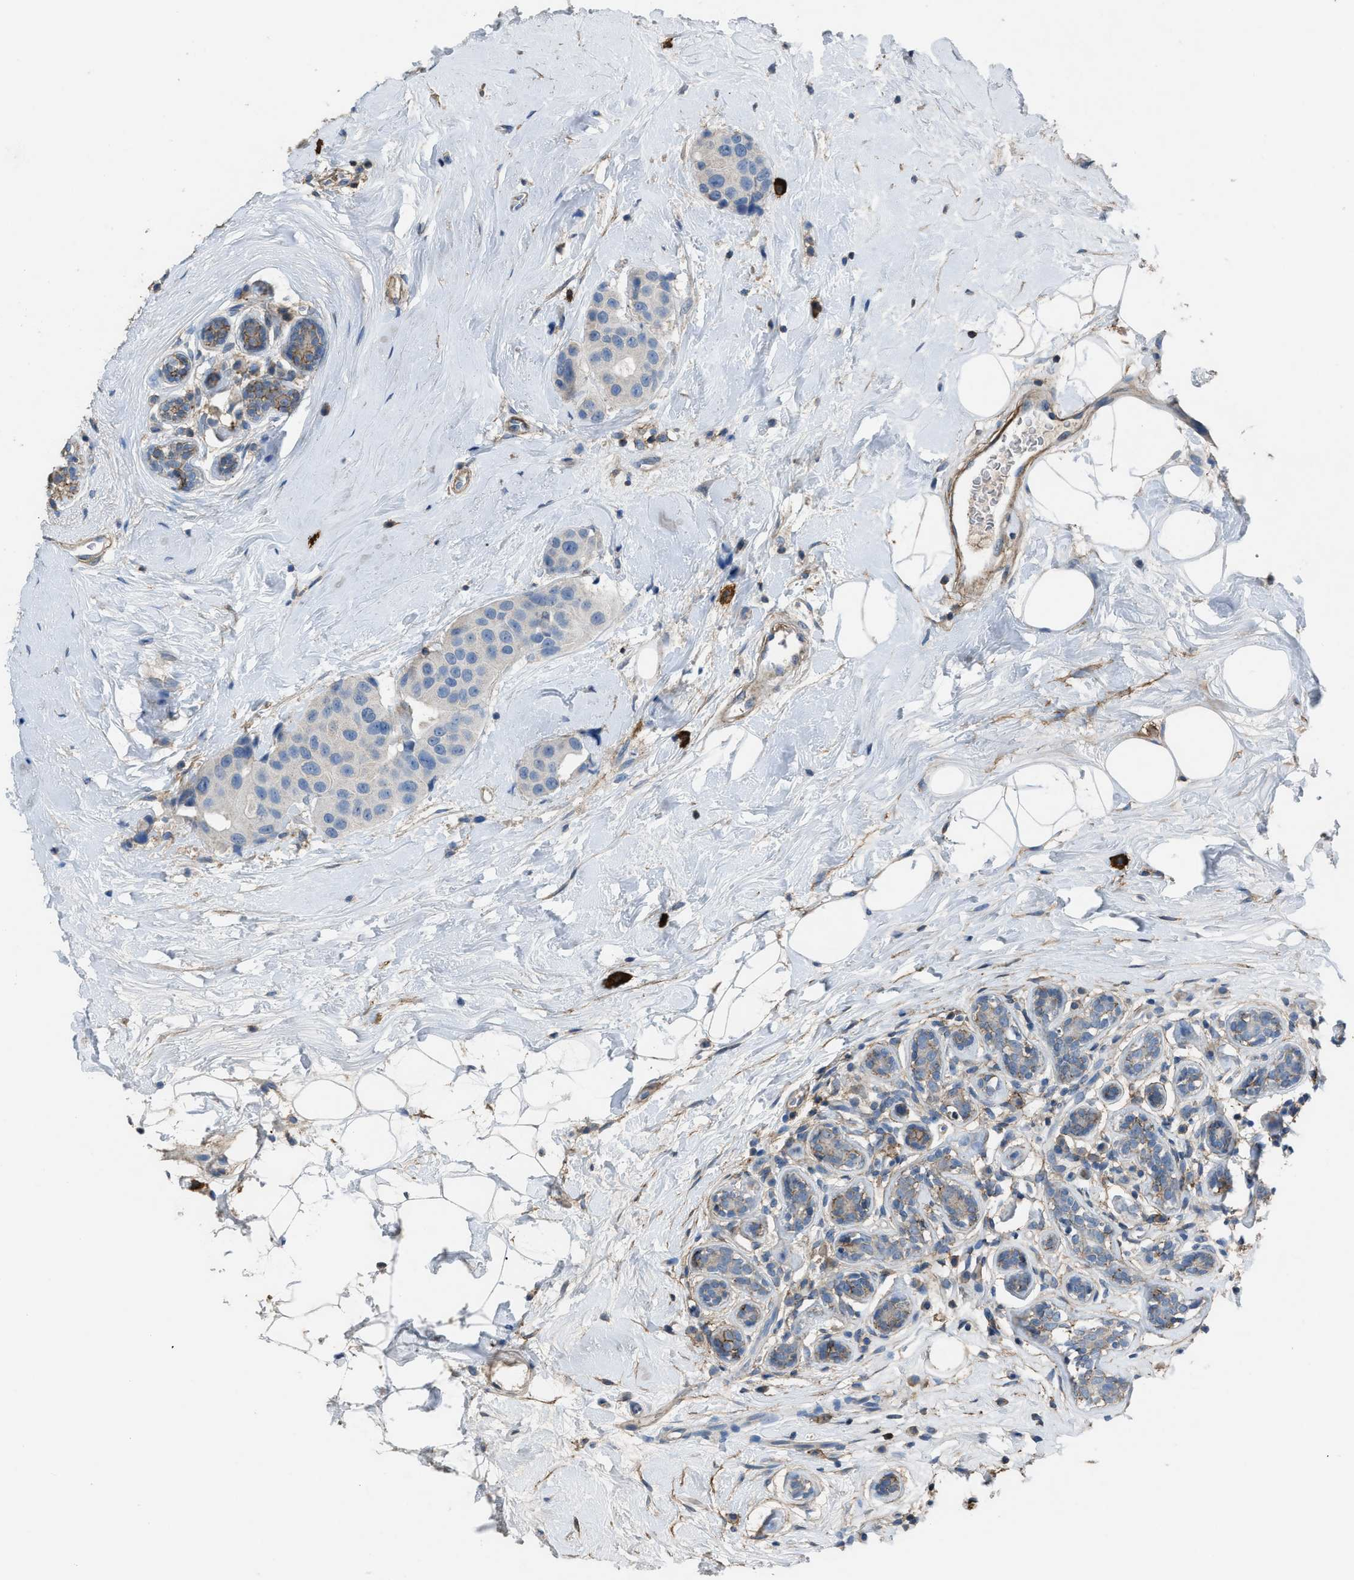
{"staining": {"intensity": "negative", "quantity": "none", "location": "none"}, "tissue": "breast cancer", "cell_type": "Tumor cells", "image_type": "cancer", "snomed": [{"axis": "morphology", "description": "Normal tissue, NOS"}, {"axis": "morphology", "description": "Duct carcinoma"}, {"axis": "topography", "description": "Breast"}], "caption": "DAB immunohistochemical staining of human intraductal carcinoma (breast) displays no significant expression in tumor cells.", "gene": "OR51E1", "patient": {"sex": "female", "age": 39}}